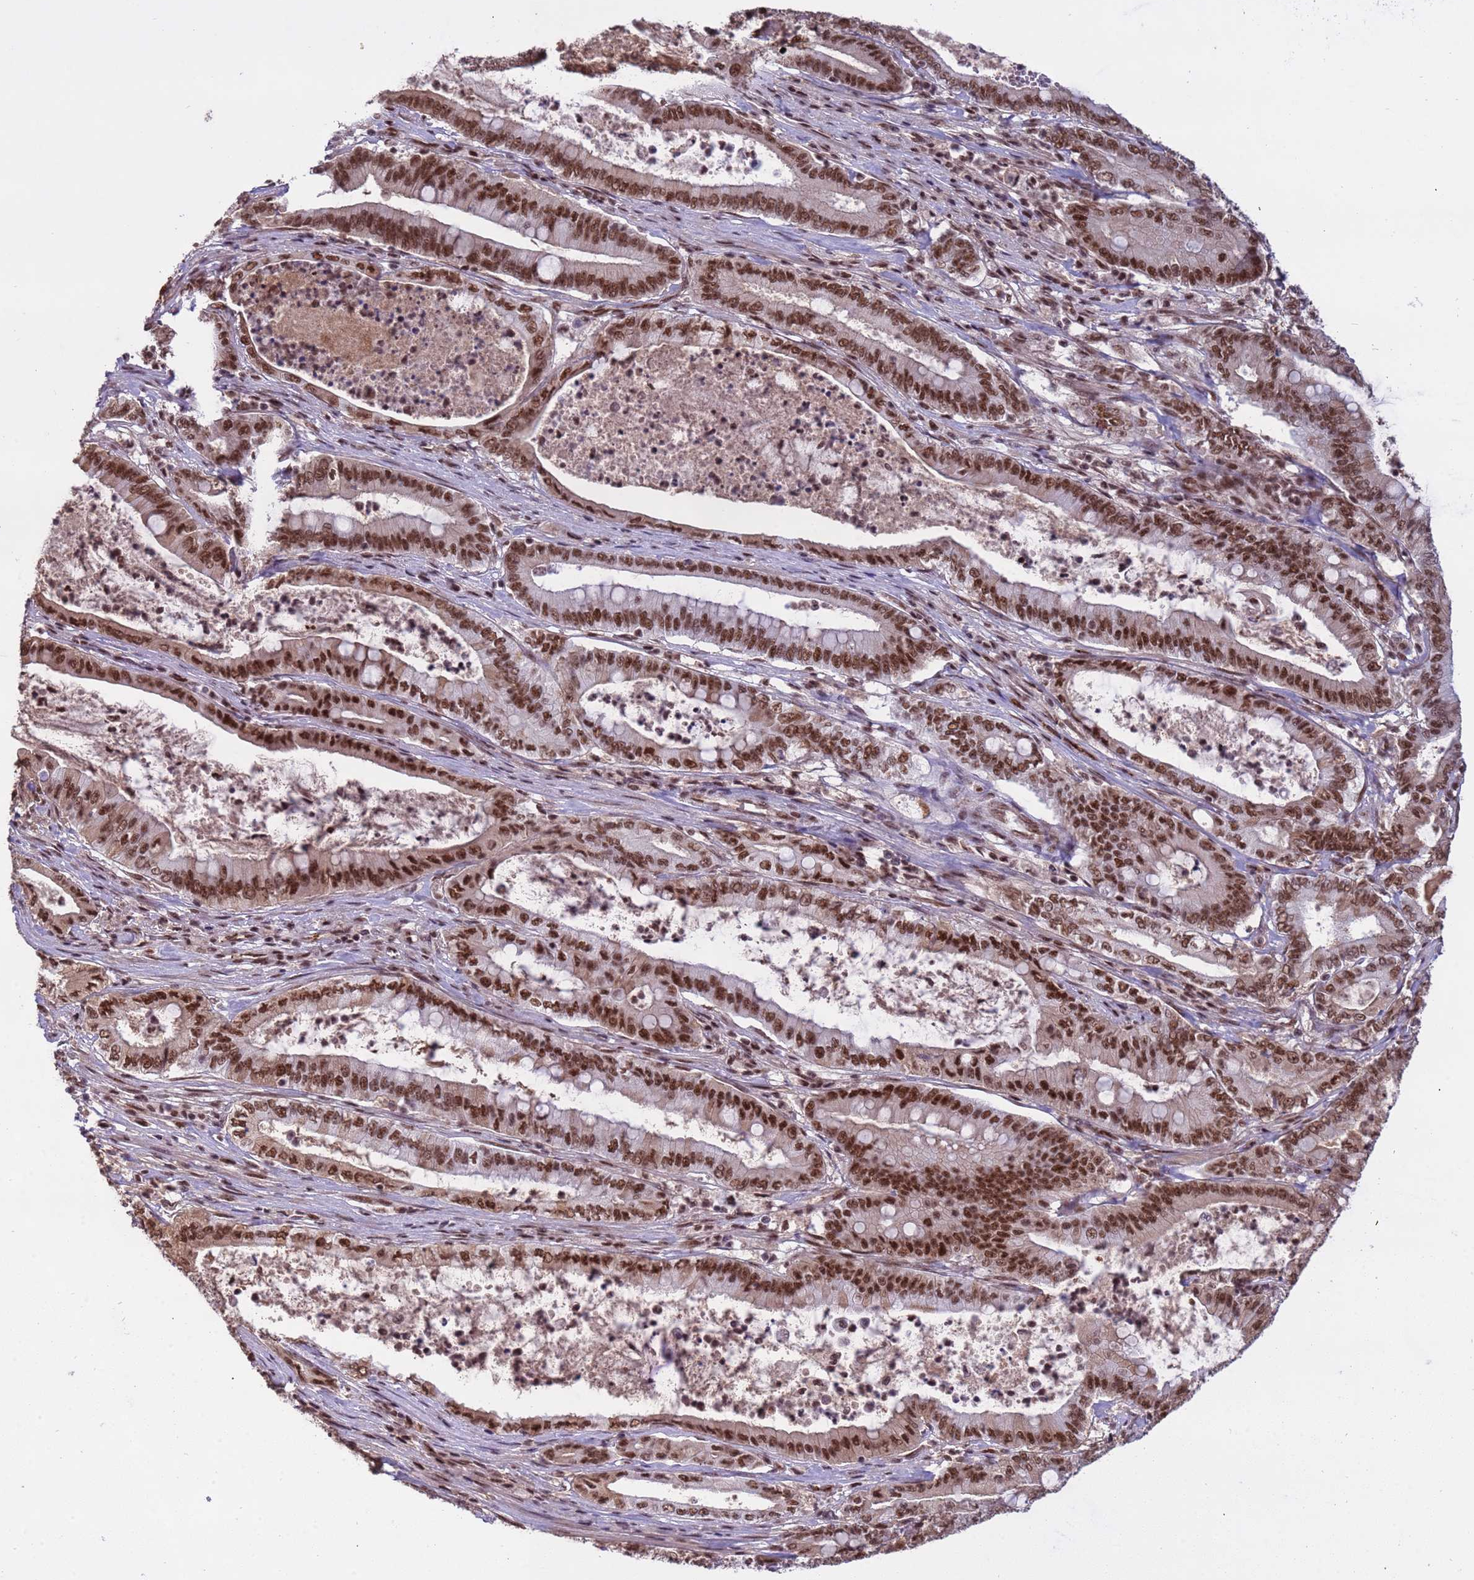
{"staining": {"intensity": "strong", "quantity": ">75%", "location": "nuclear"}, "tissue": "pancreatic cancer", "cell_type": "Tumor cells", "image_type": "cancer", "snomed": [{"axis": "morphology", "description": "Adenocarcinoma, NOS"}, {"axis": "topography", "description": "Pancreas"}], "caption": "Human pancreatic cancer (adenocarcinoma) stained with a protein marker shows strong staining in tumor cells.", "gene": "SRRT", "patient": {"sex": "male", "age": 71}}